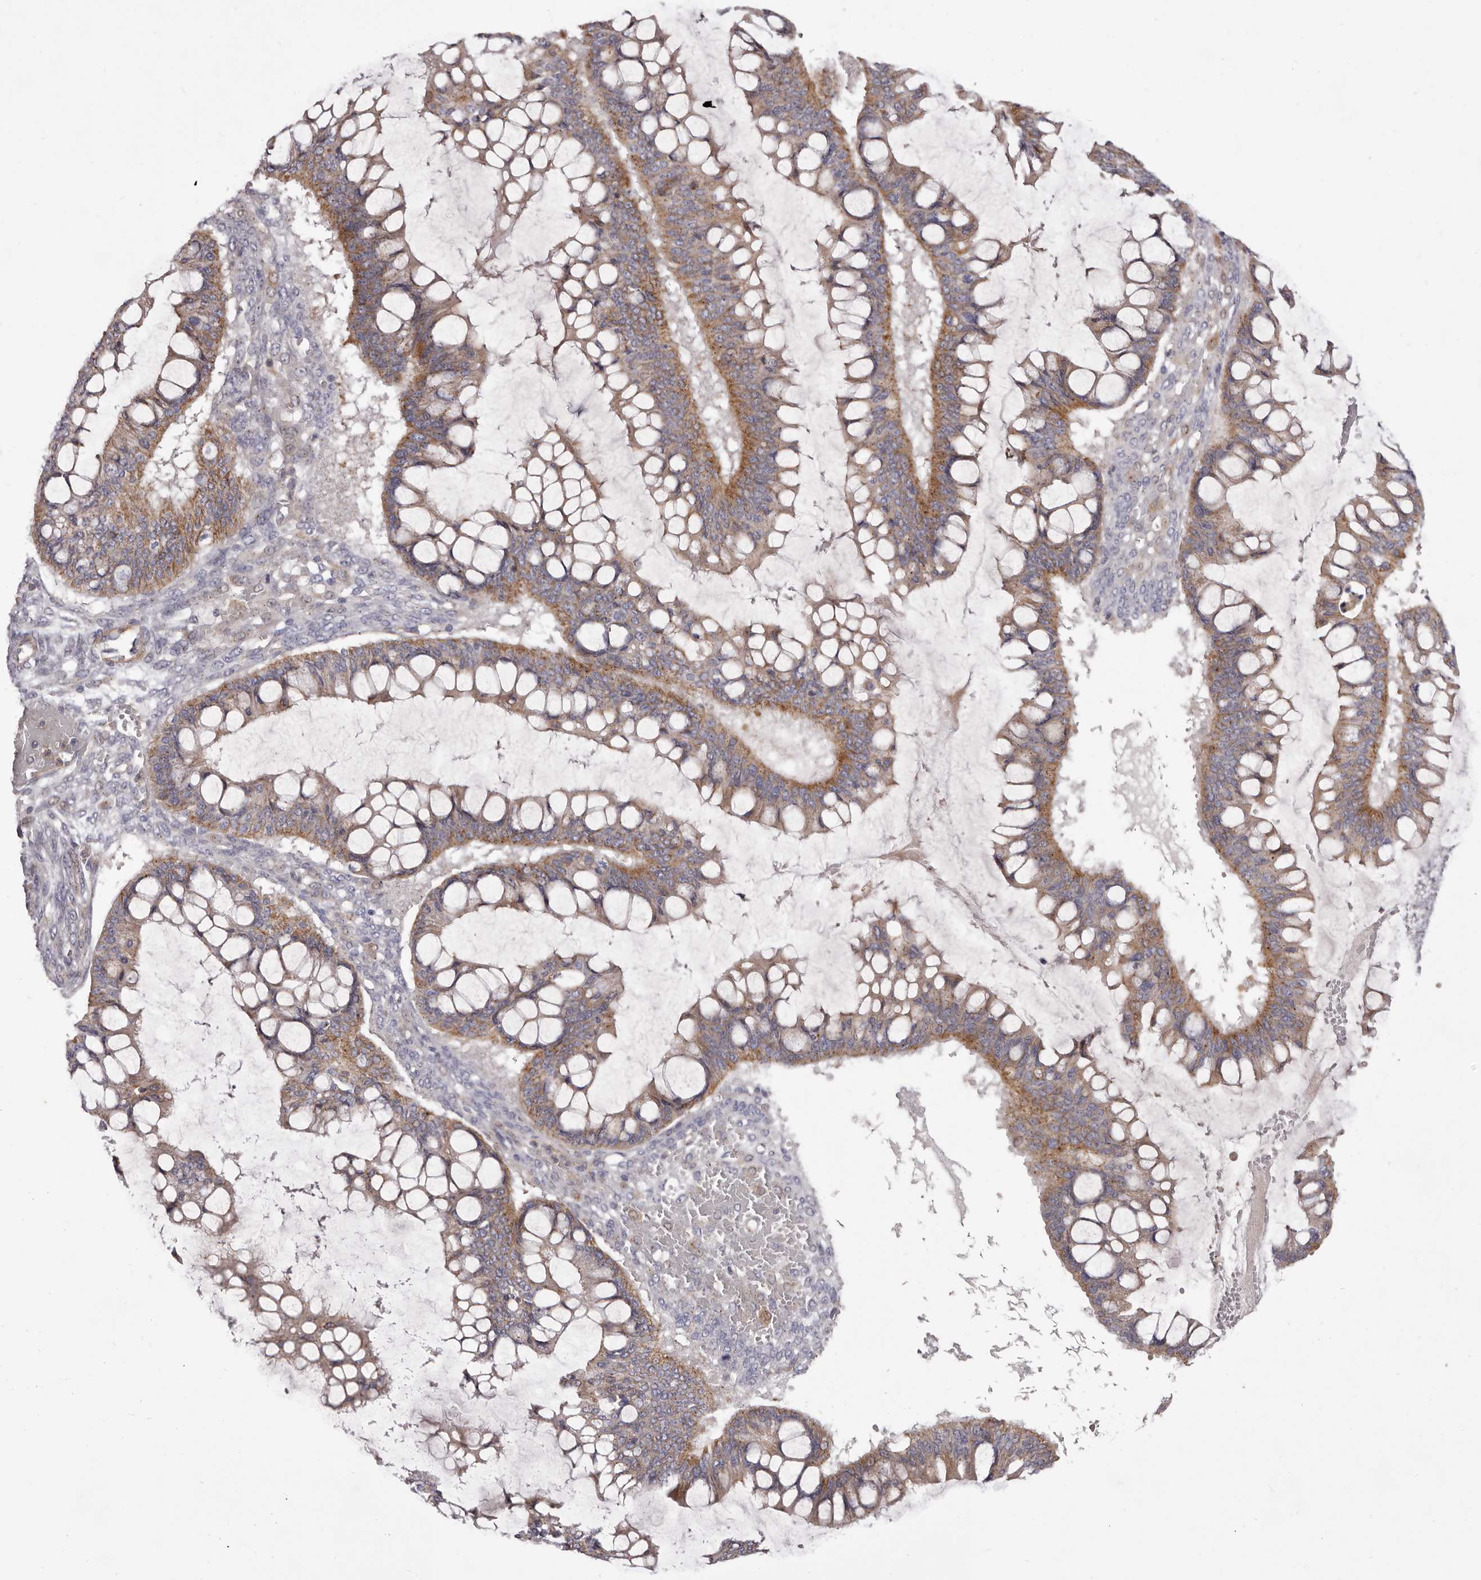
{"staining": {"intensity": "moderate", "quantity": ">75%", "location": "cytoplasmic/membranous"}, "tissue": "ovarian cancer", "cell_type": "Tumor cells", "image_type": "cancer", "snomed": [{"axis": "morphology", "description": "Cystadenocarcinoma, mucinous, NOS"}, {"axis": "topography", "description": "Ovary"}], "caption": "Moderate cytoplasmic/membranous staining is appreciated in approximately >75% of tumor cells in ovarian cancer. The protein is stained brown, and the nuclei are stained in blue (DAB (3,3'-diaminobenzidine) IHC with brightfield microscopy, high magnification).", "gene": "PEG10", "patient": {"sex": "female", "age": 73}}